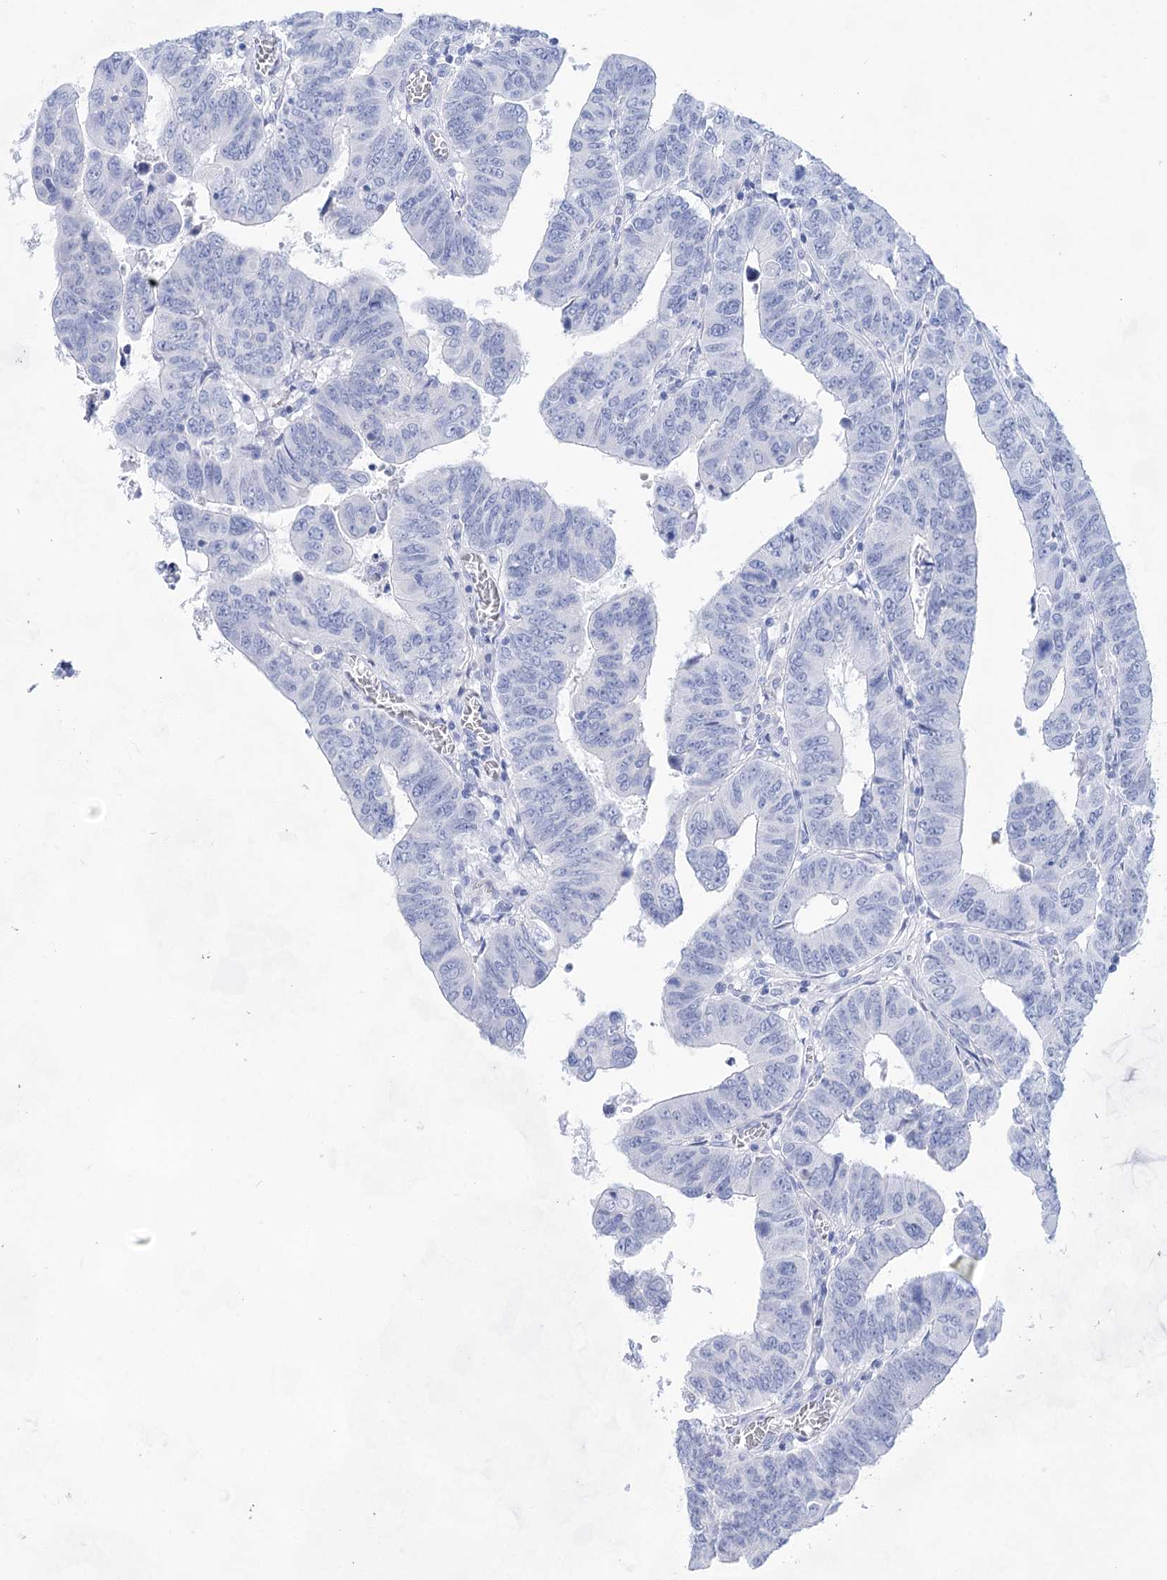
{"staining": {"intensity": "negative", "quantity": "none", "location": "none"}, "tissue": "colorectal cancer", "cell_type": "Tumor cells", "image_type": "cancer", "snomed": [{"axis": "morphology", "description": "Normal tissue, NOS"}, {"axis": "morphology", "description": "Adenocarcinoma, NOS"}, {"axis": "topography", "description": "Rectum"}], "caption": "A histopathology image of human colorectal cancer (adenocarcinoma) is negative for staining in tumor cells.", "gene": "LALBA", "patient": {"sex": "female", "age": 65}}